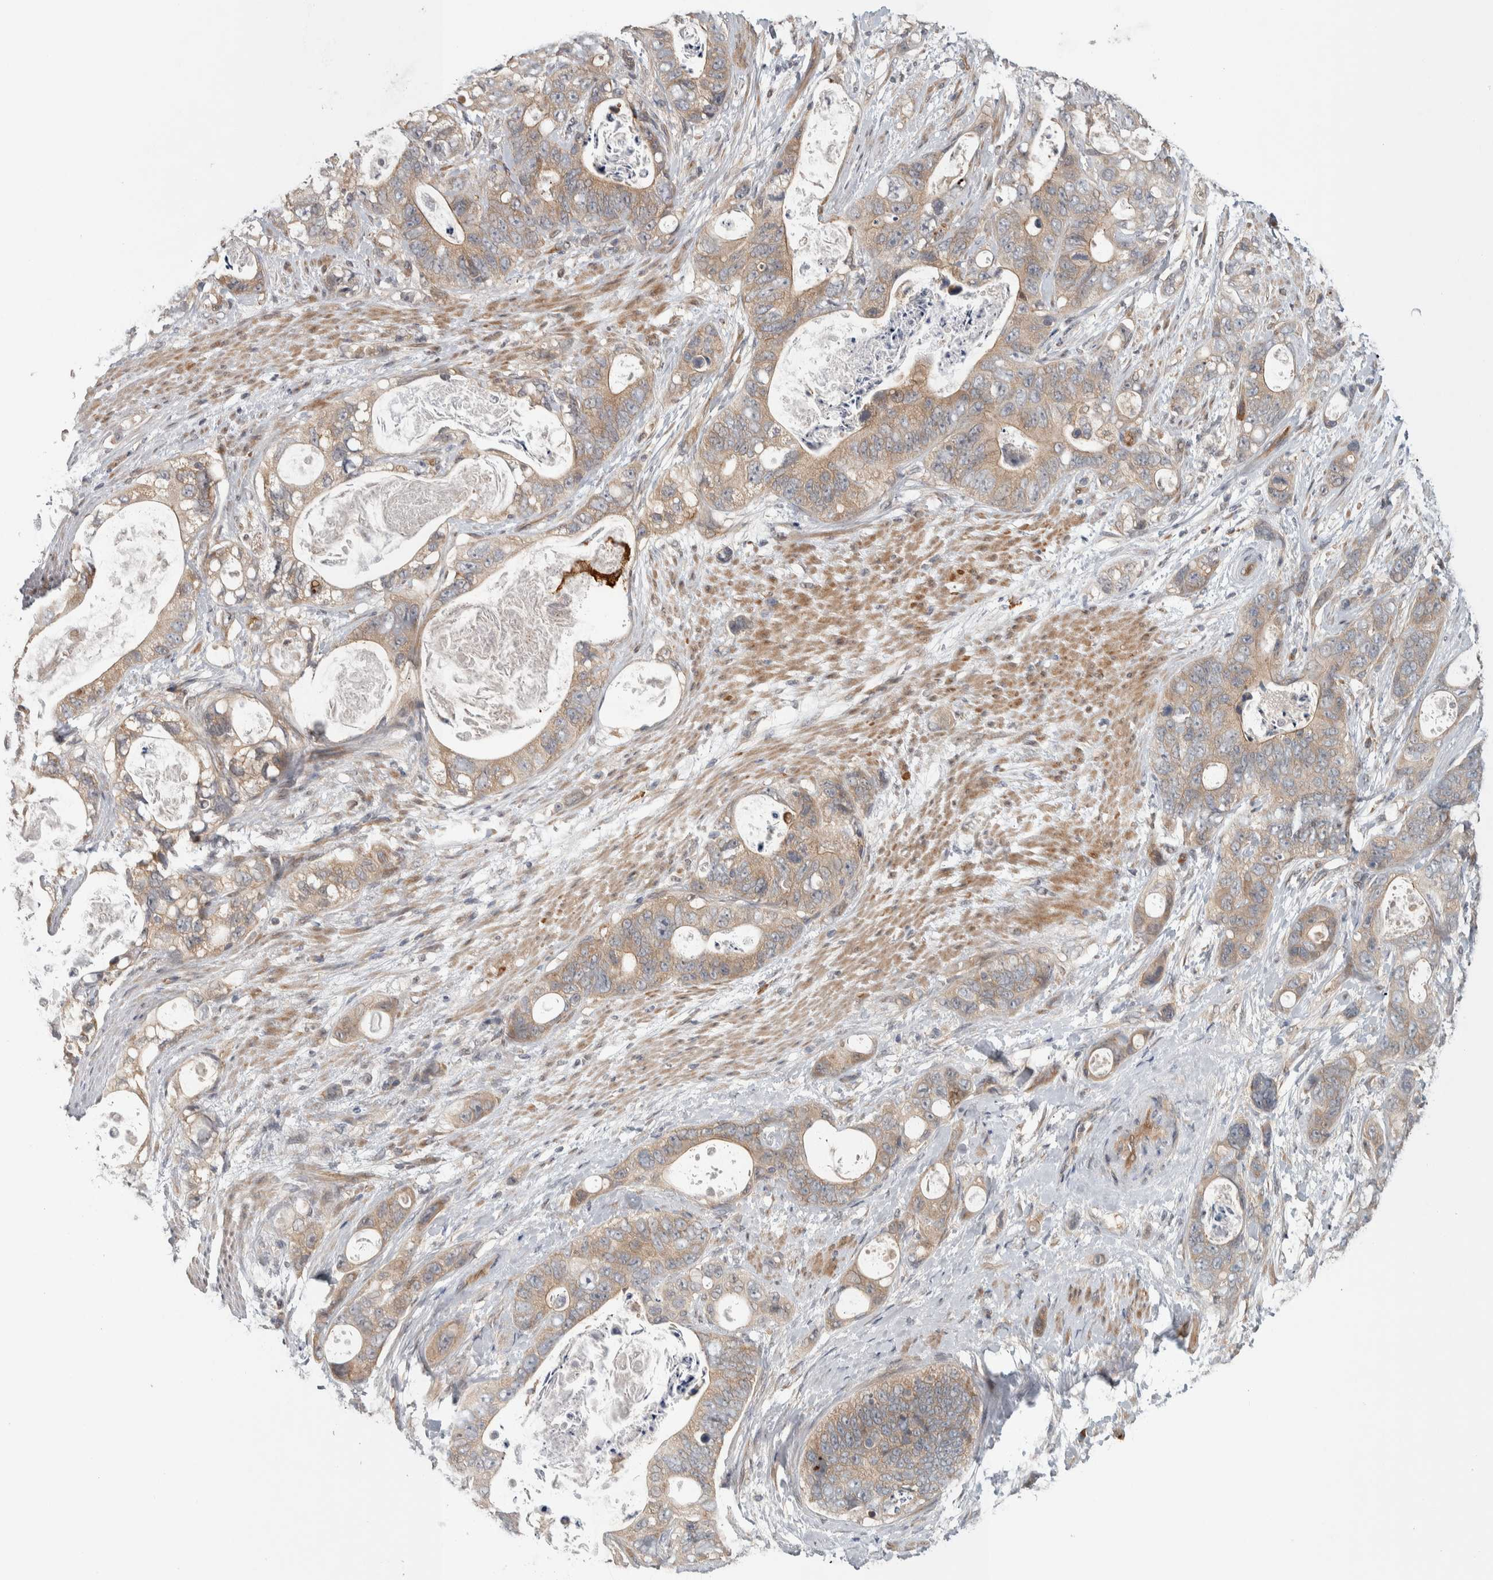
{"staining": {"intensity": "weak", "quantity": ">75%", "location": "cytoplasmic/membranous"}, "tissue": "stomach cancer", "cell_type": "Tumor cells", "image_type": "cancer", "snomed": [{"axis": "morphology", "description": "Normal tissue, NOS"}, {"axis": "morphology", "description": "Adenocarcinoma, NOS"}, {"axis": "topography", "description": "Stomach"}], "caption": "Protein staining of adenocarcinoma (stomach) tissue exhibits weak cytoplasmic/membranous expression in about >75% of tumor cells.", "gene": "TBC1D31", "patient": {"sex": "female", "age": 89}}